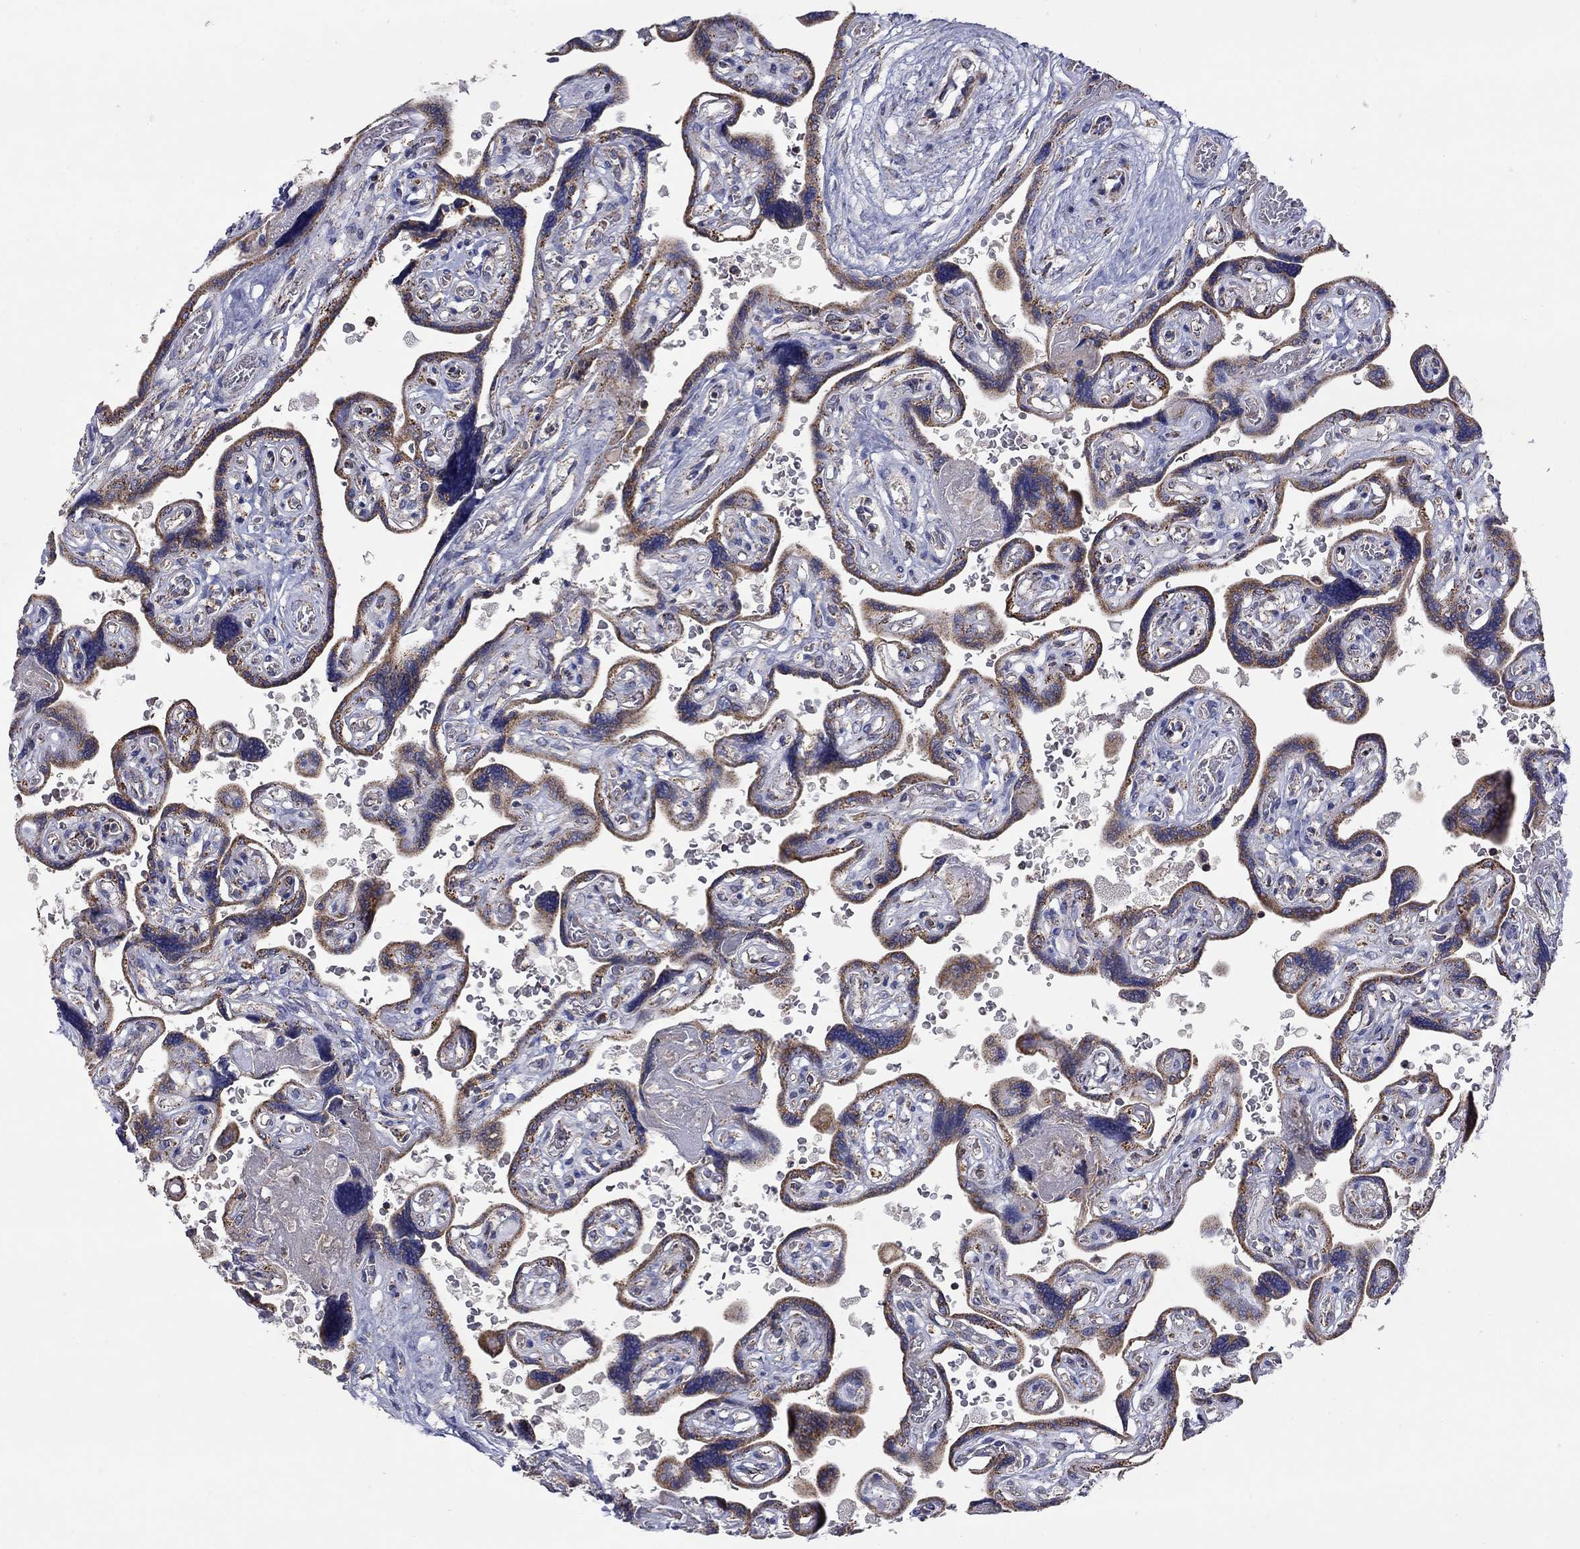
{"staining": {"intensity": "negative", "quantity": "none", "location": "none"}, "tissue": "placenta", "cell_type": "Decidual cells", "image_type": "normal", "snomed": [{"axis": "morphology", "description": "Normal tissue, NOS"}, {"axis": "topography", "description": "Placenta"}], "caption": "This micrograph is of benign placenta stained with immunohistochemistry to label a protein in brown with the nuclei are counter-stained blue. There is no positivity in decidual cells.", "gene": "HPS5", "patient": {"sex": "female", "age": 32}}